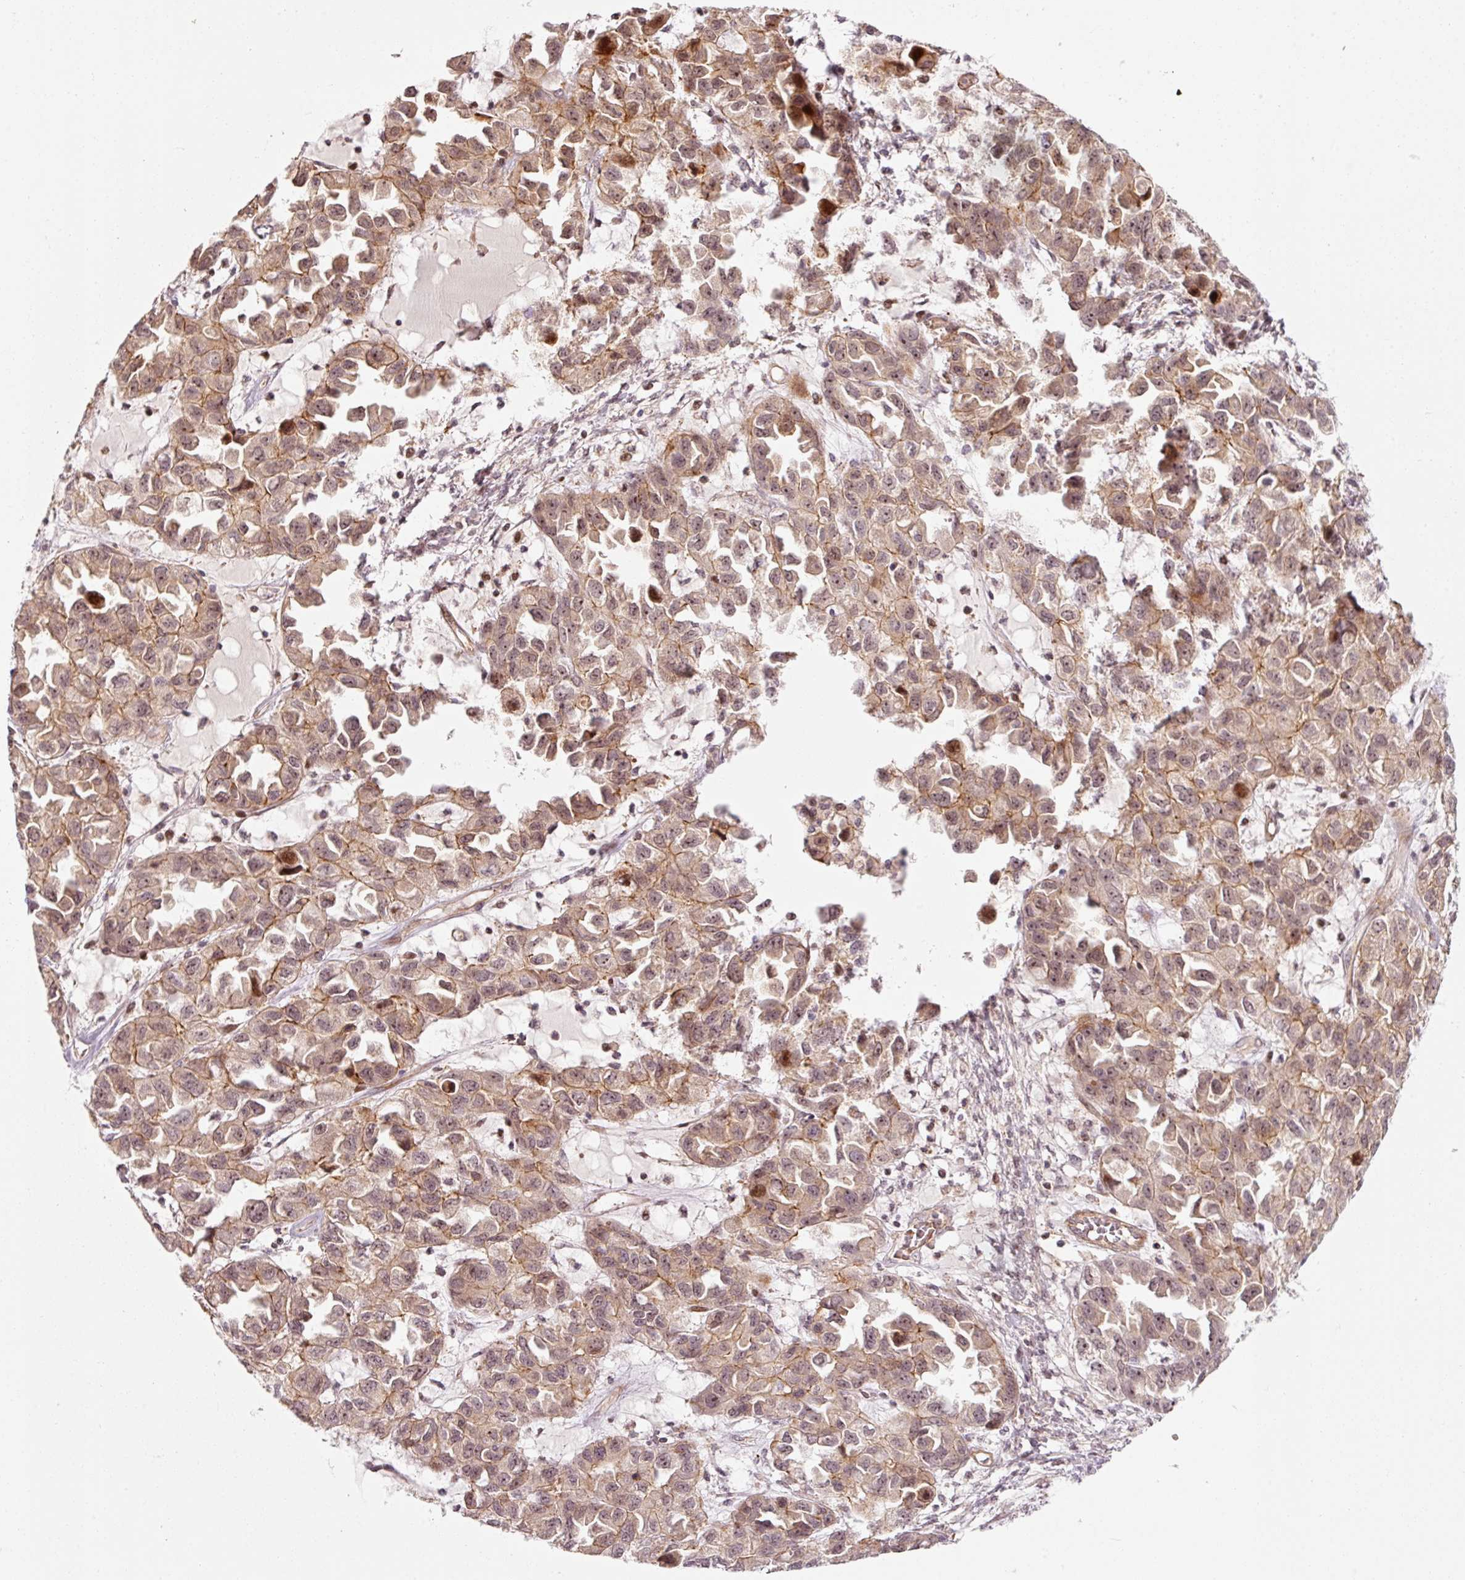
{"staining": {"intensity": "moderate", "quantity": ">75%", "location": "cytoplasmic/membranous,nuclear"}, "tissue": "ovarian cancer", "cell_type": "Tumor cells", "image_type": "cancer", "snomed": [{"axis": "morphology", "description": "Cystadenocarcinoma, serous, NOS"}, {"axis": "topography", "description": "Ovary"}], "caption": "This histopathology image shows IHC staining of human ovarian cancer, with medium moderate cytoplasmic/membranous and nuclear staining in approximately >75% of tumor cells.", "gene": "ANKRD20A1", "patient": {"sex": "female", "age": 84}}